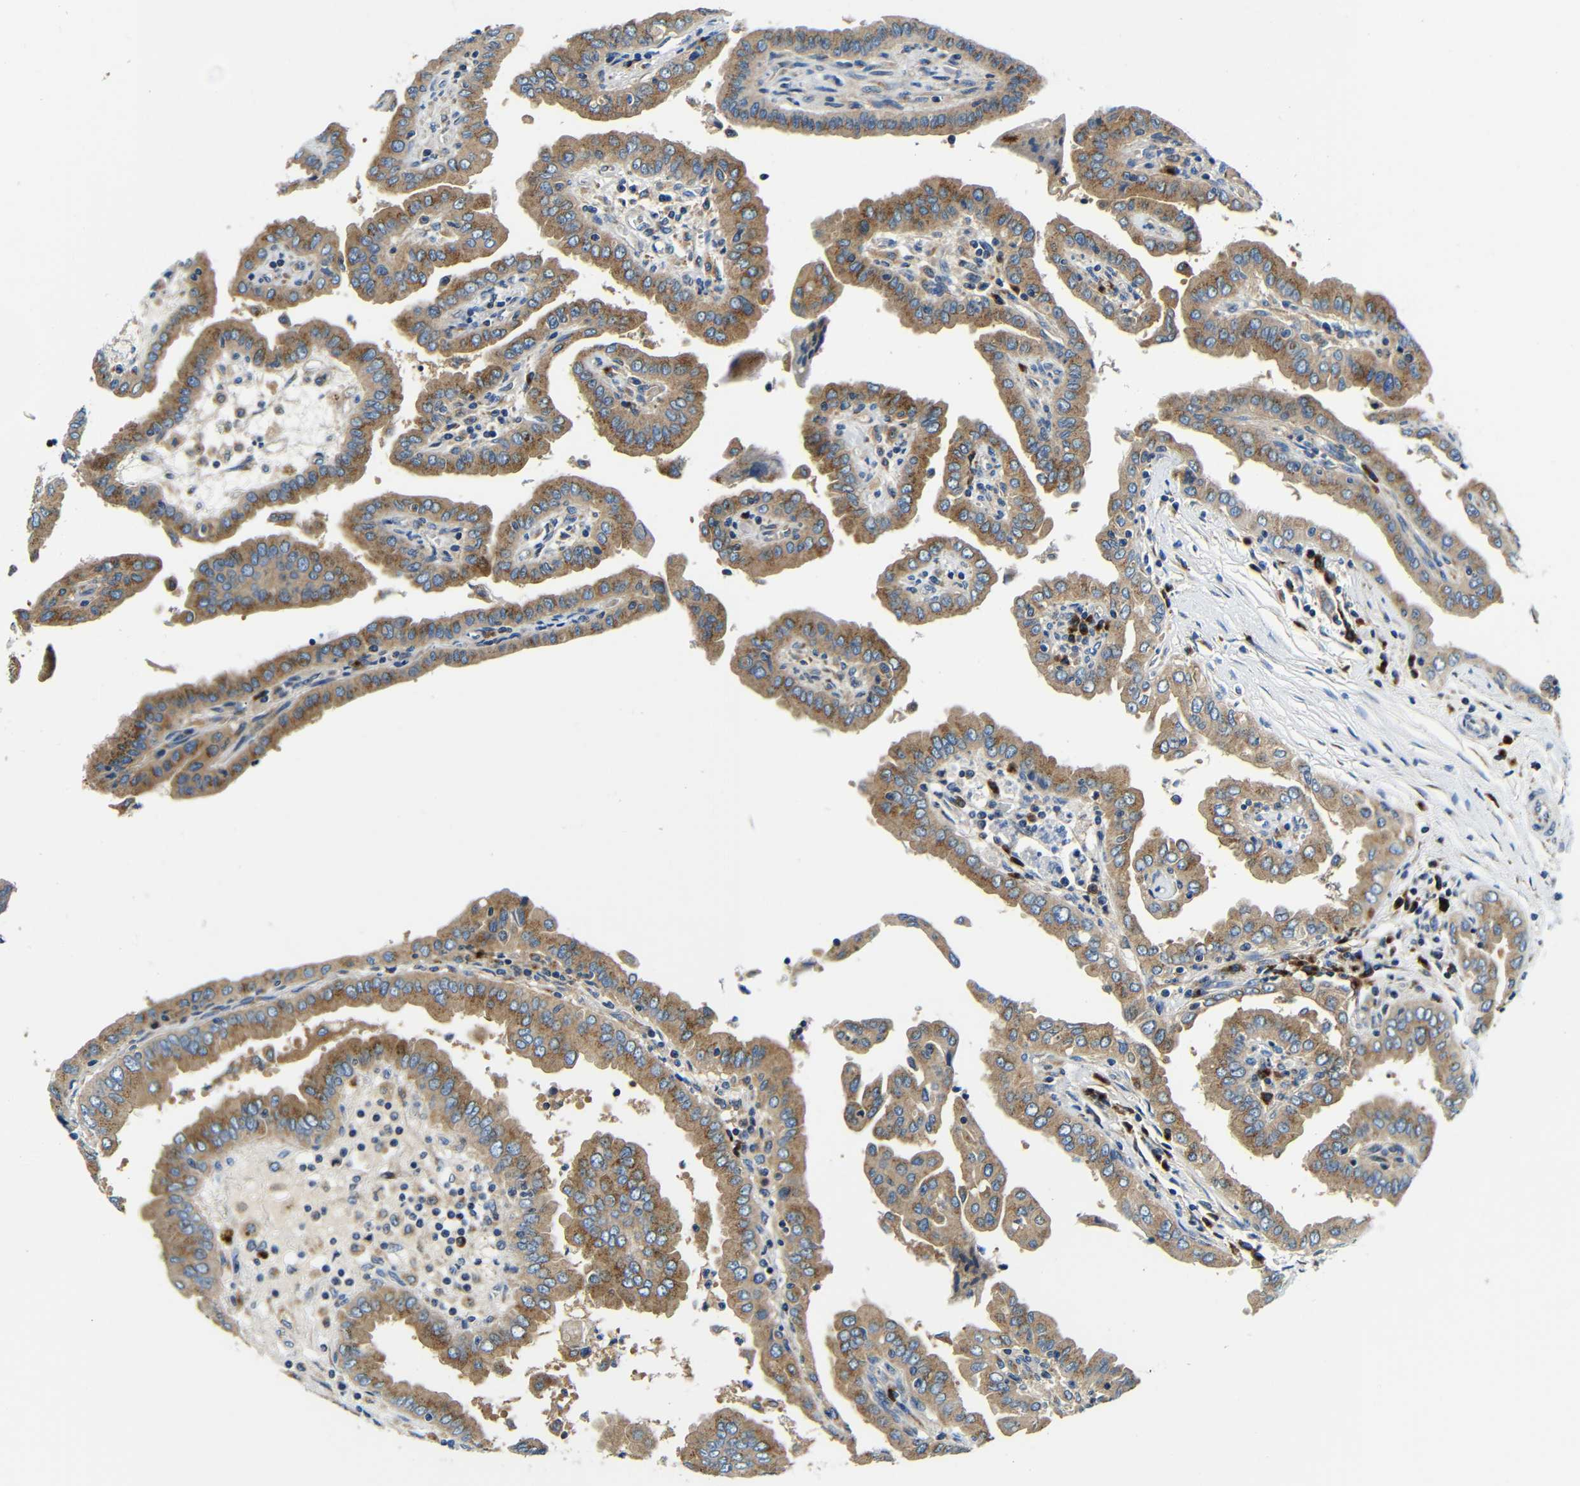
{"staining": {"intensity": "moderate", "quantity": ">75%", "location": "cytoplasmic/membranous"}, "tissue": "thyroid cancer", "cell_type": "Tumor cells", "image_type": "cancer", "snomed": [{"axis": "morphology", "description": "Papillary adenocarcinoma, NOS"}, {"axis": "topography", "description": "Thyroid gland"}], "caption": "An image of human thyroid cancer (papillary adenocarcinoma) stained for a protein shows moderate cytoplasmic/membranous brown staining in tumor cells.", "gene": "USO1", "patient": {"sex": "male", "age": 33}}